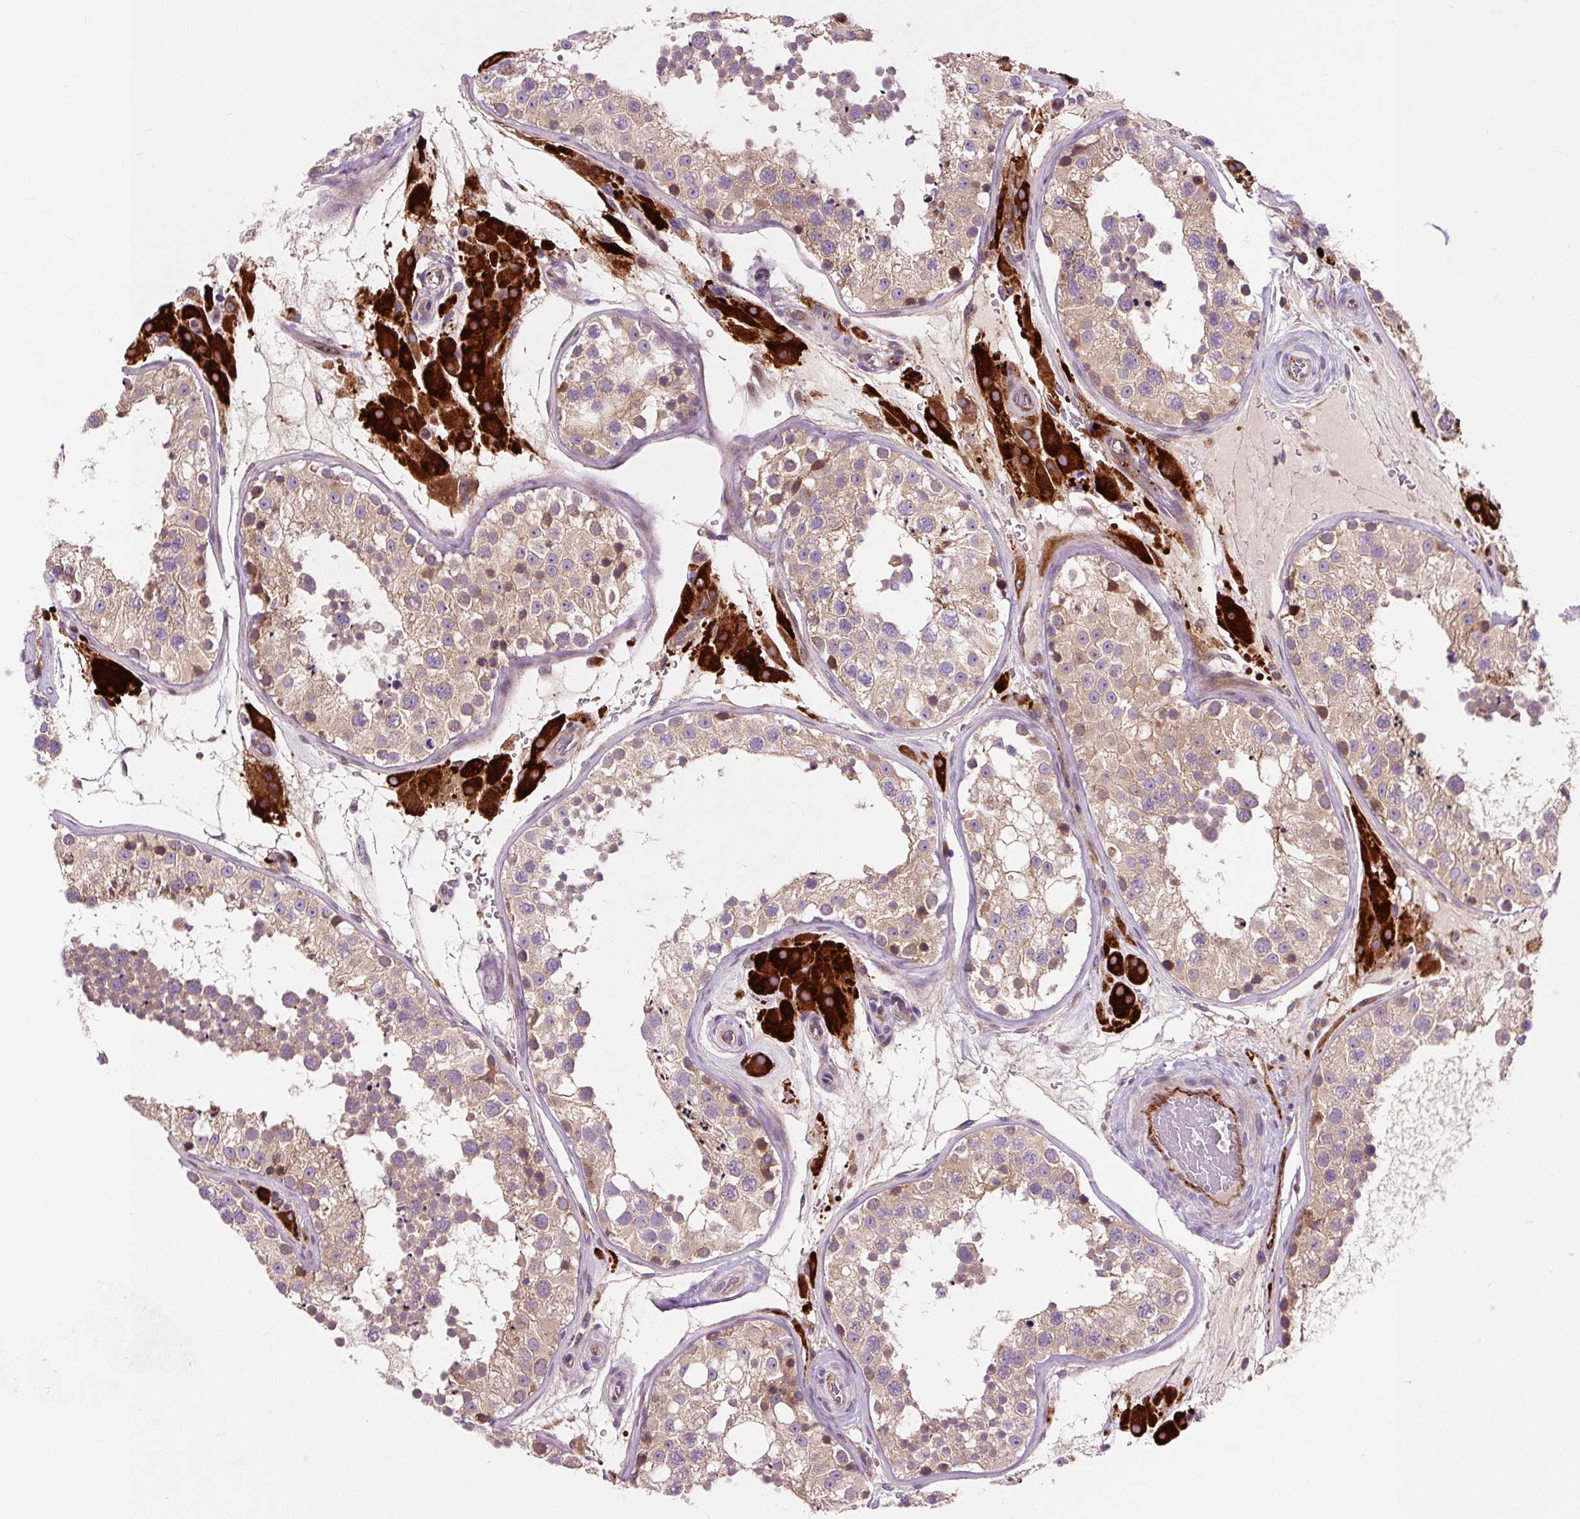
{"staining": {"intensity": "moderate", "quantity": "25%-75%", "location": "cytoplasmic/membranous"}, "tissue": "testis", "cell_type": "Cells in seminiferous ducts", "image_type": "normal", "snomed": [{"axis": "morphology", "description": "Normal tissue, NOS"}, {"axis": "topography", "description": "Testis"}], "caption": "Testis was stained to show a protein in brown. There is medium levels of moderate cytoplasmic/membranous staining in approximately 25%-75% of cells in seminiferous ducts. (DAB IHC, brown staining for protein, blue staining for nuclei).", "gene": "PCDHGB3", "patient": {"sex": "male", "age": 26}}